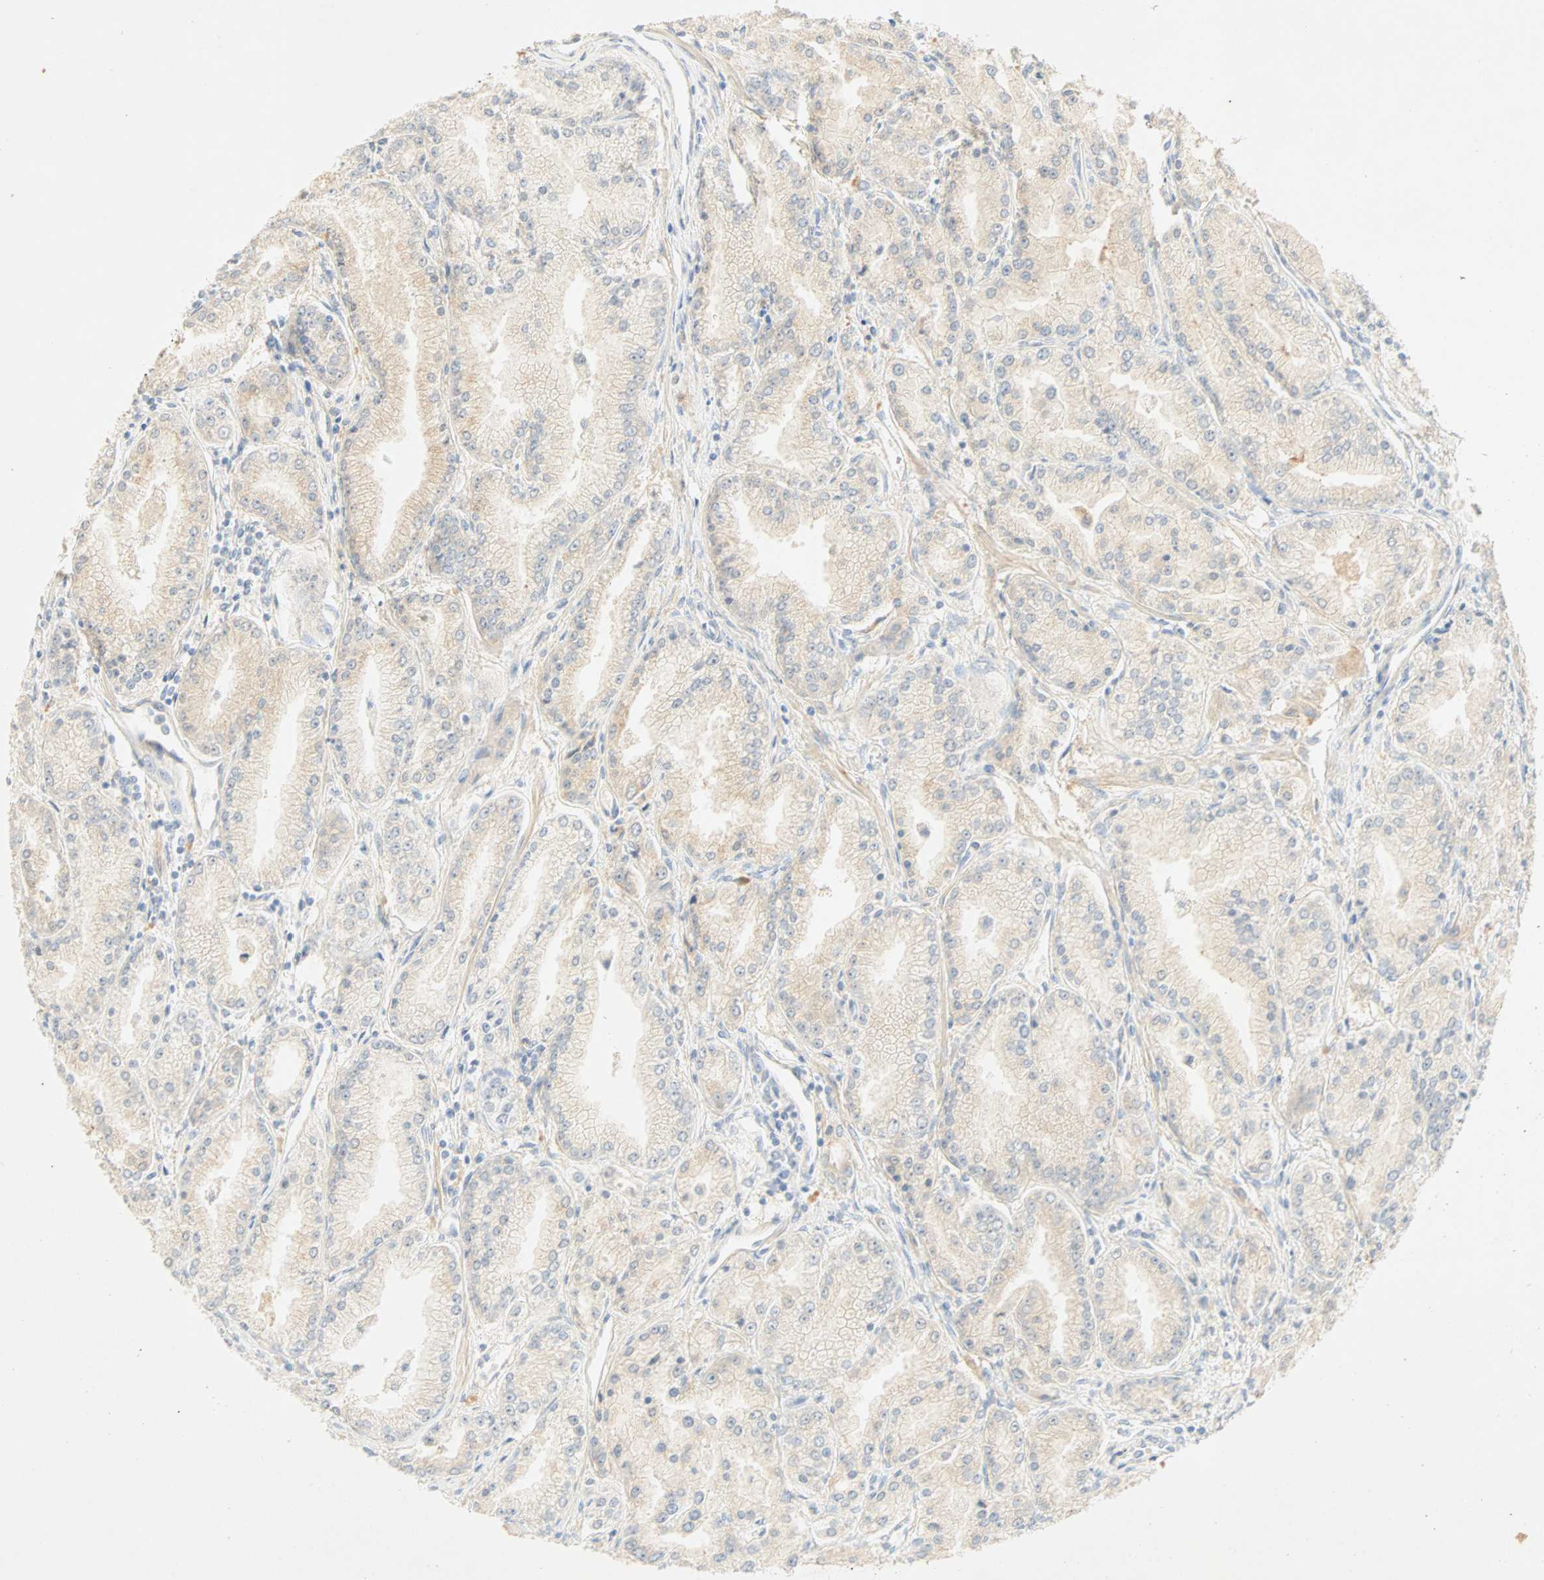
{"staining": {"intensity": "weak", "quantity": "25%-75%", "location": "cytoplasmic/membranous"}, "tissue": "prostate cancer", "cell_type": "Tumor cells", "image_type": "cancer", "snomed": [{"axis": "morphology", "description": "Adenocarcinoma, High grade"}, {"axis": "topography", "description": "Prostate"}], "caption": "Prostate high-grade adenocarcinoma stained for a protein reveals weak cytoplasmic/membranous positivity in tumor cells.", "gene": "SELENBP1", "patient": {"sex": "male", "age": 61}}